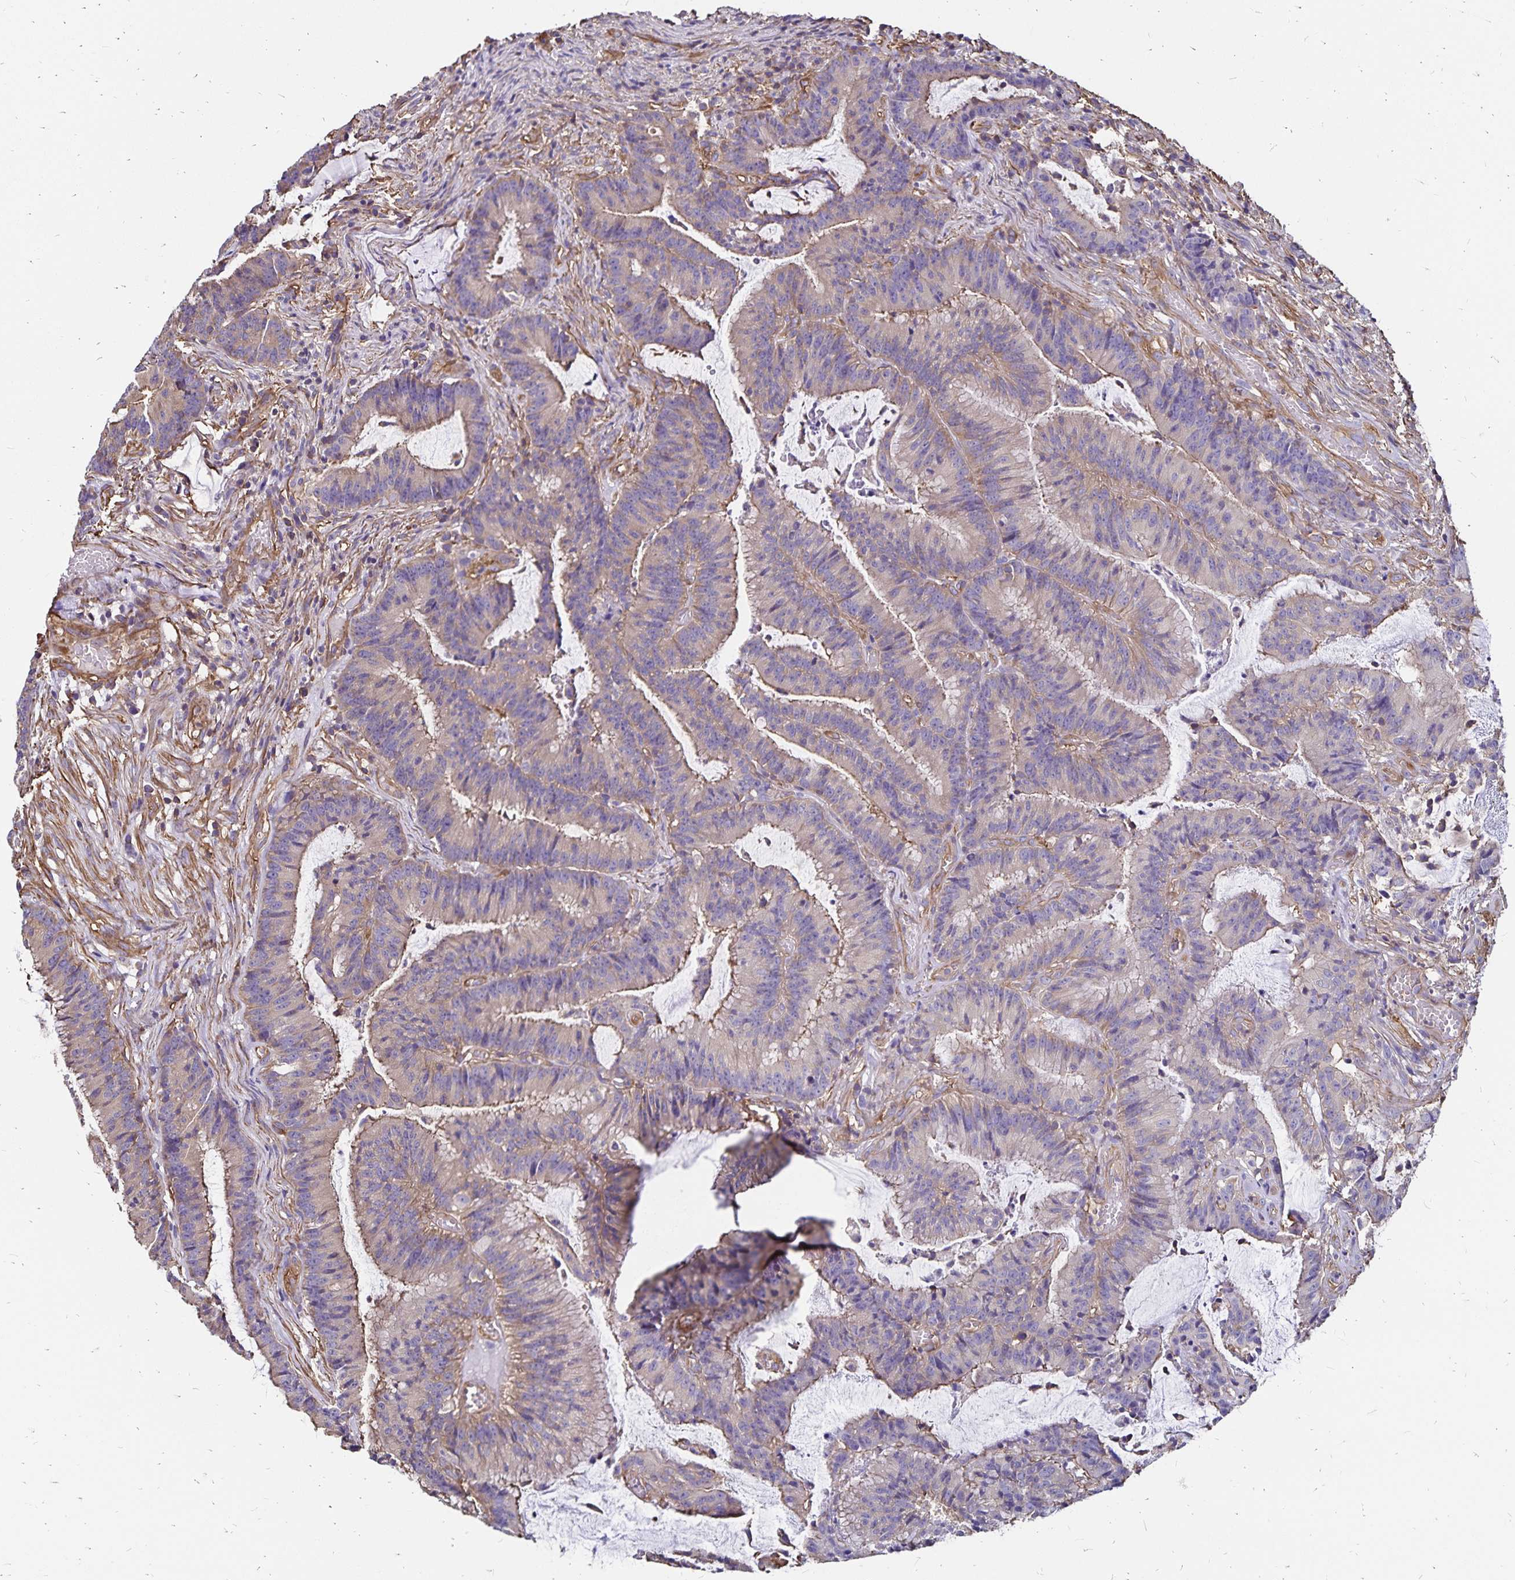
{"staining": {"intensity": "weak", "quantity": "<25%", "location": "cytoplasmic/membranous"}, "tissue": "colorectal cancer", "cell_type": "Tumor cells", "image_type": "cancer", "snomed": [{"axis": "morphology", "description": "Adenocarcinoma, NOS"}, {"axis": "topography", "description": "Colon"}], "caption": "Tumor cells are negative for protein expression in human colorectal cancer. (DAB (3,3'-diaminobenzidine) IHC, high magnification).", "gene": "RPRML", "patient": {"sex": "female", "age": 78}}